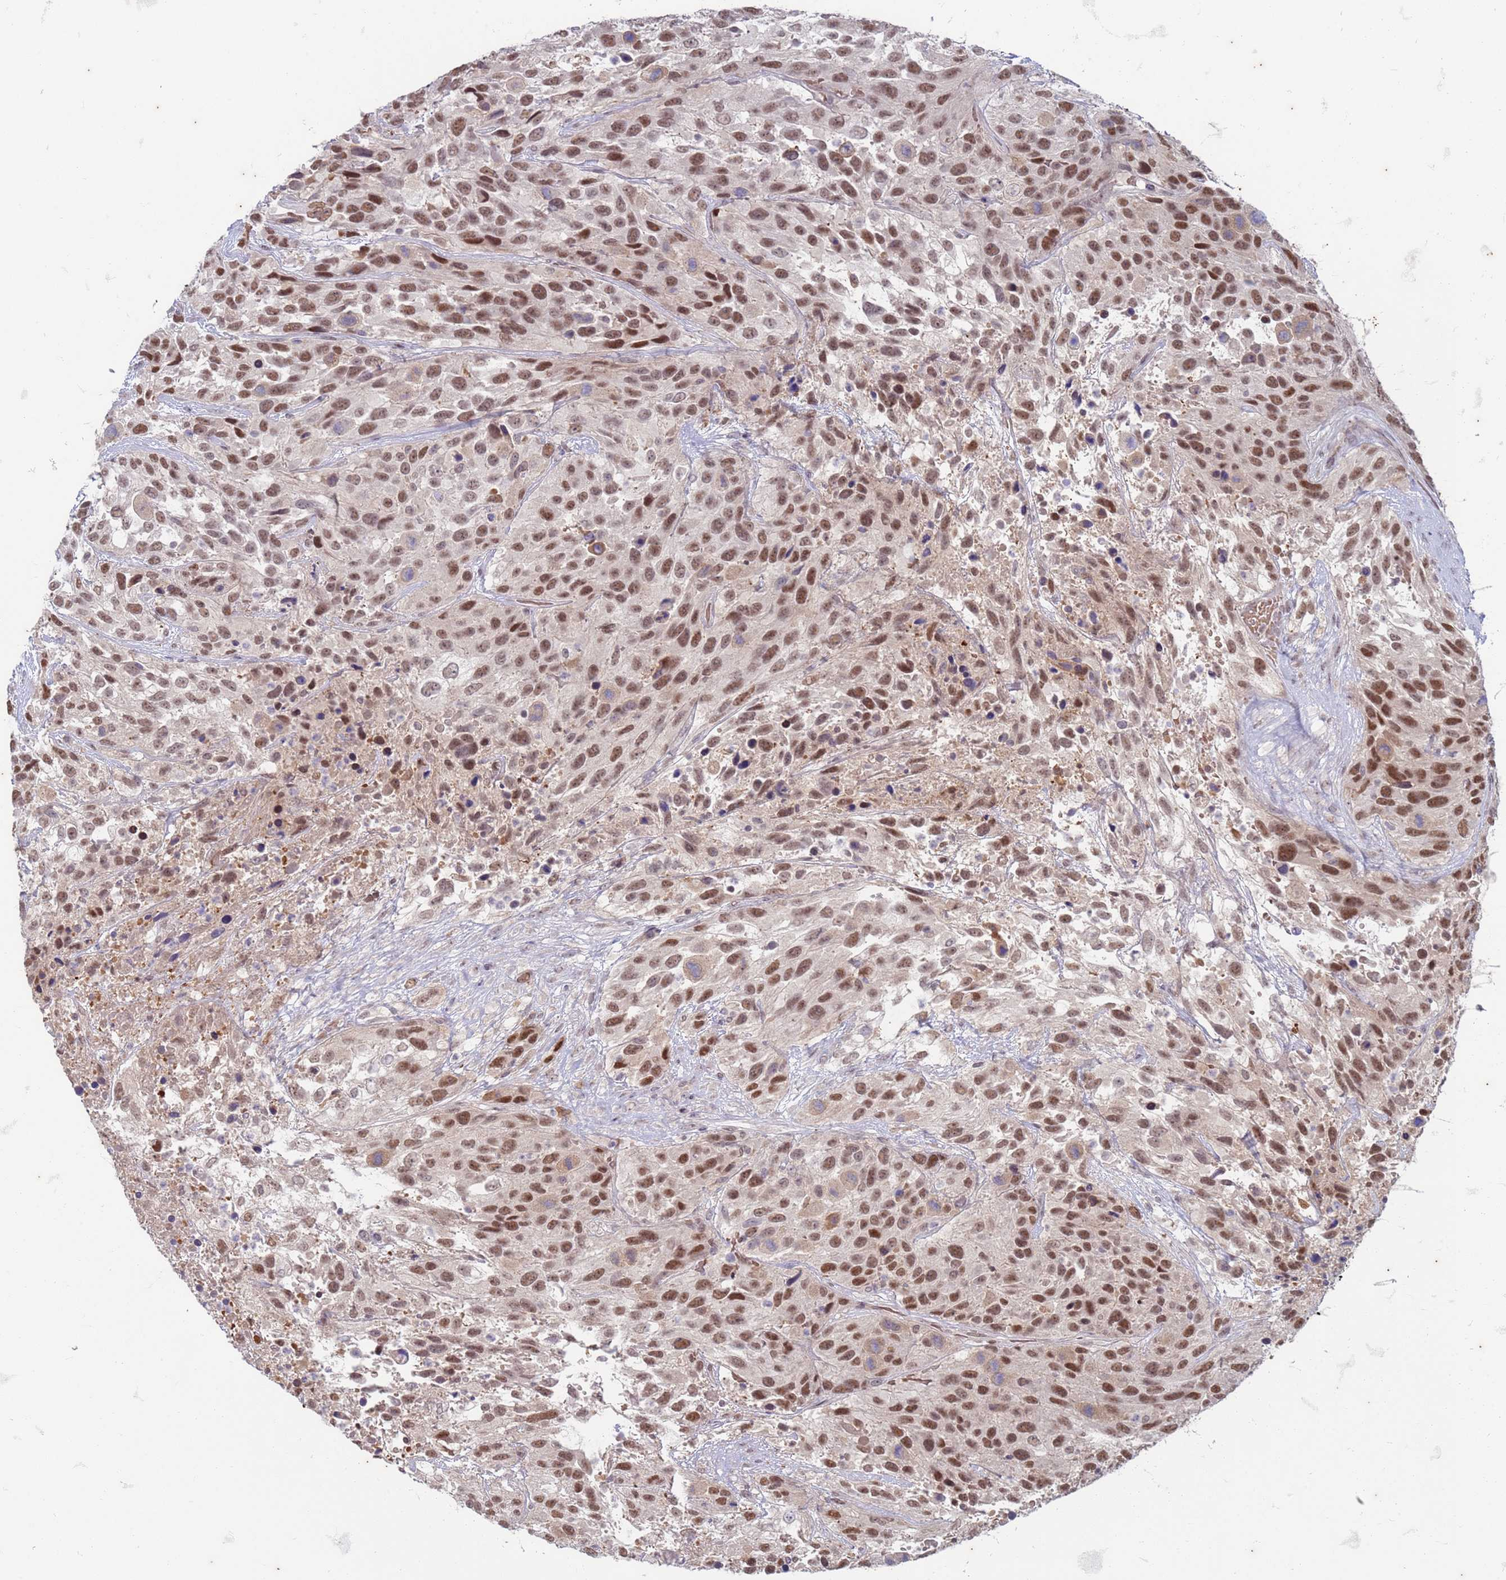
{"staining": {"intensity": "moderate", "quantity": ">75%", "location": "nuclear"}, "tissue": "urothelial cancer", "cell_type": "Tumor cells", "image_type": "cancer", "snomed": [{"axis": "morphology", "description": "Urothelial carcinoma, High grade"}, {"axis": "topography", "description": "Urinary bladder"}], "caption": "Urothelial cancer tissue demonstrates moderate nuclear staining in approximately >75% of tumor cells", "gene": "TRMT6", "patient": {"sex": "female", "age": 70}}